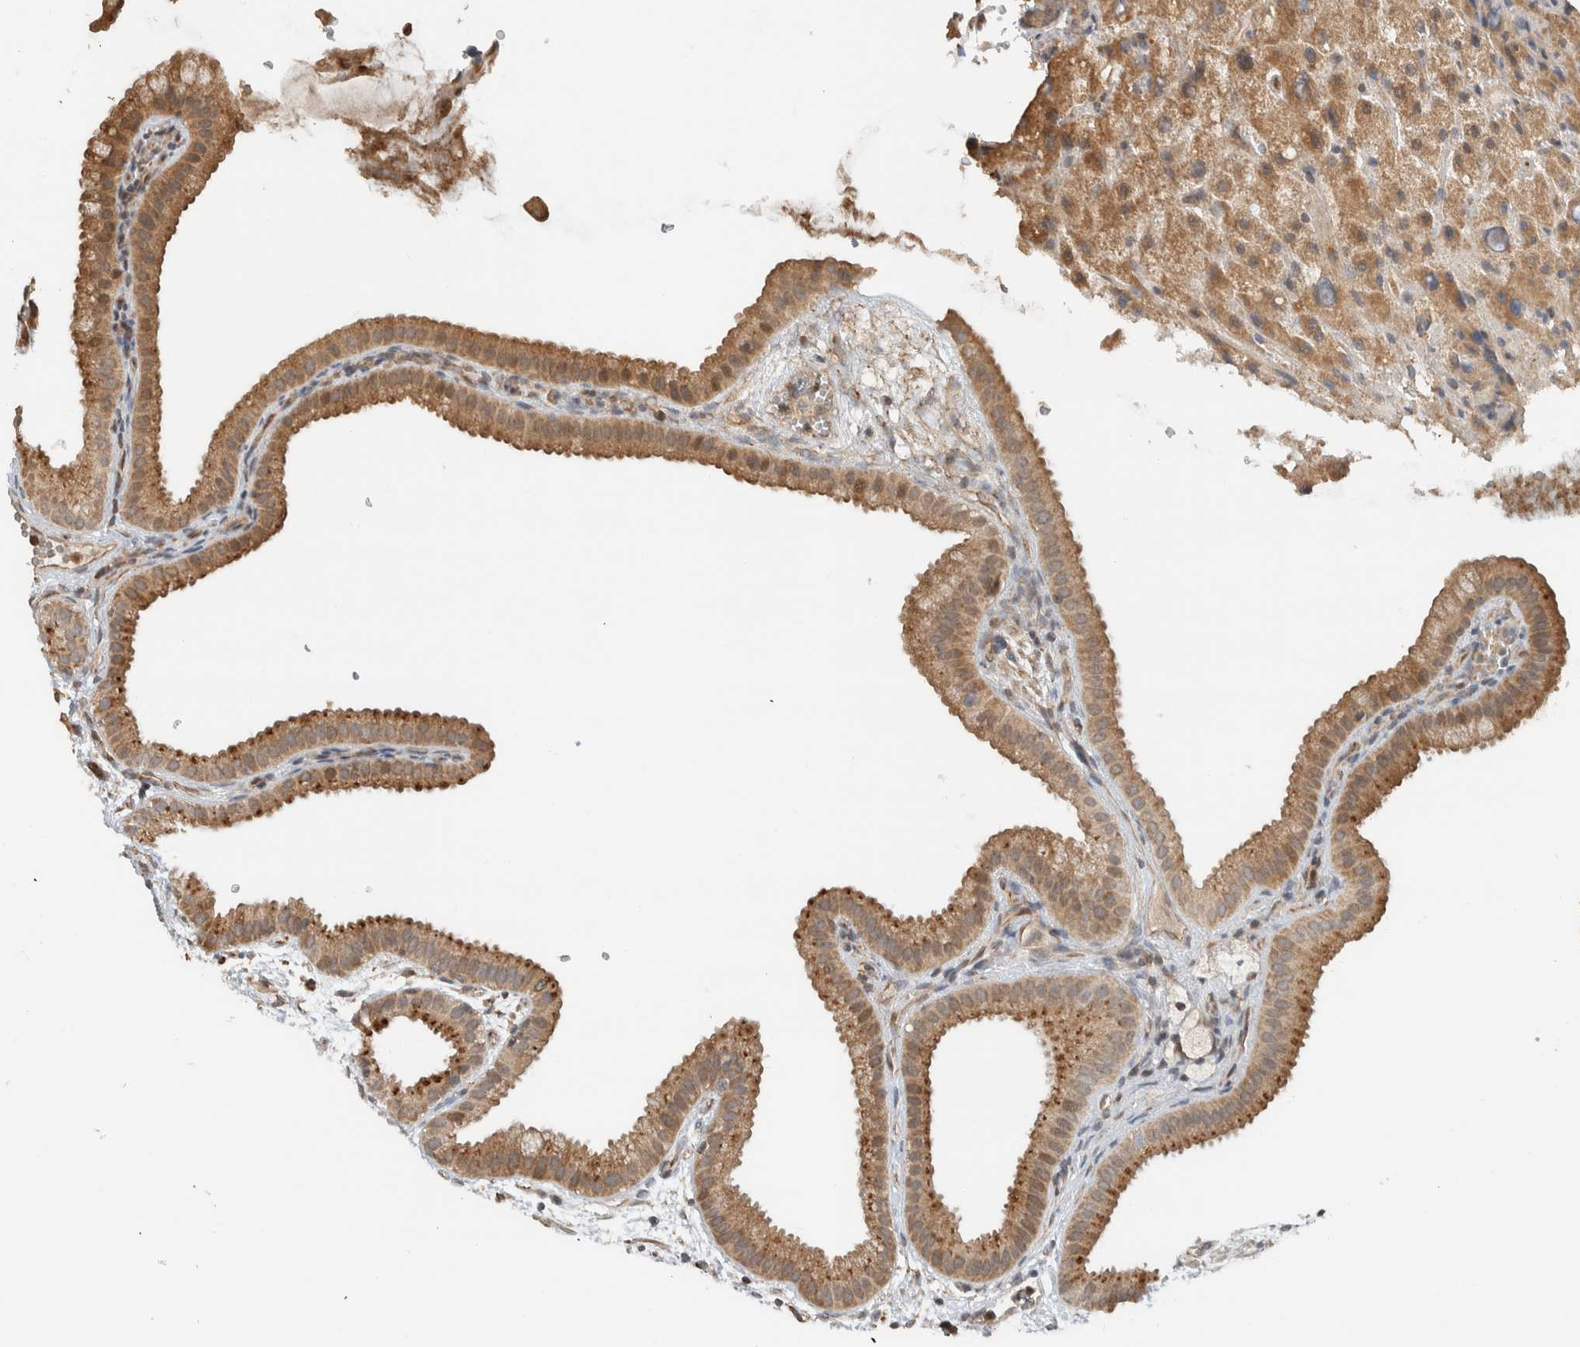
{"staining": {"intensity": "moderate", "quantity": ">75%", "location": "cytoplasmic/membranous"}, "tissue": "gallbladder", "cell_type": "Glandular cells", "image_type": "normal", "snomed": [{"axis": "morphology", "description": "Normal tissue, NOS"}, {"axis": "topography", "description": "Gallbladder"}], "caption": "DAB immunohistochemical staining of benign human gallbladder displays moderate cytoplasmic/membranous protein expression in about >75% of glandular cells.", "gene": "GINS4", "patient": {"sex": "female", "age": 64}}